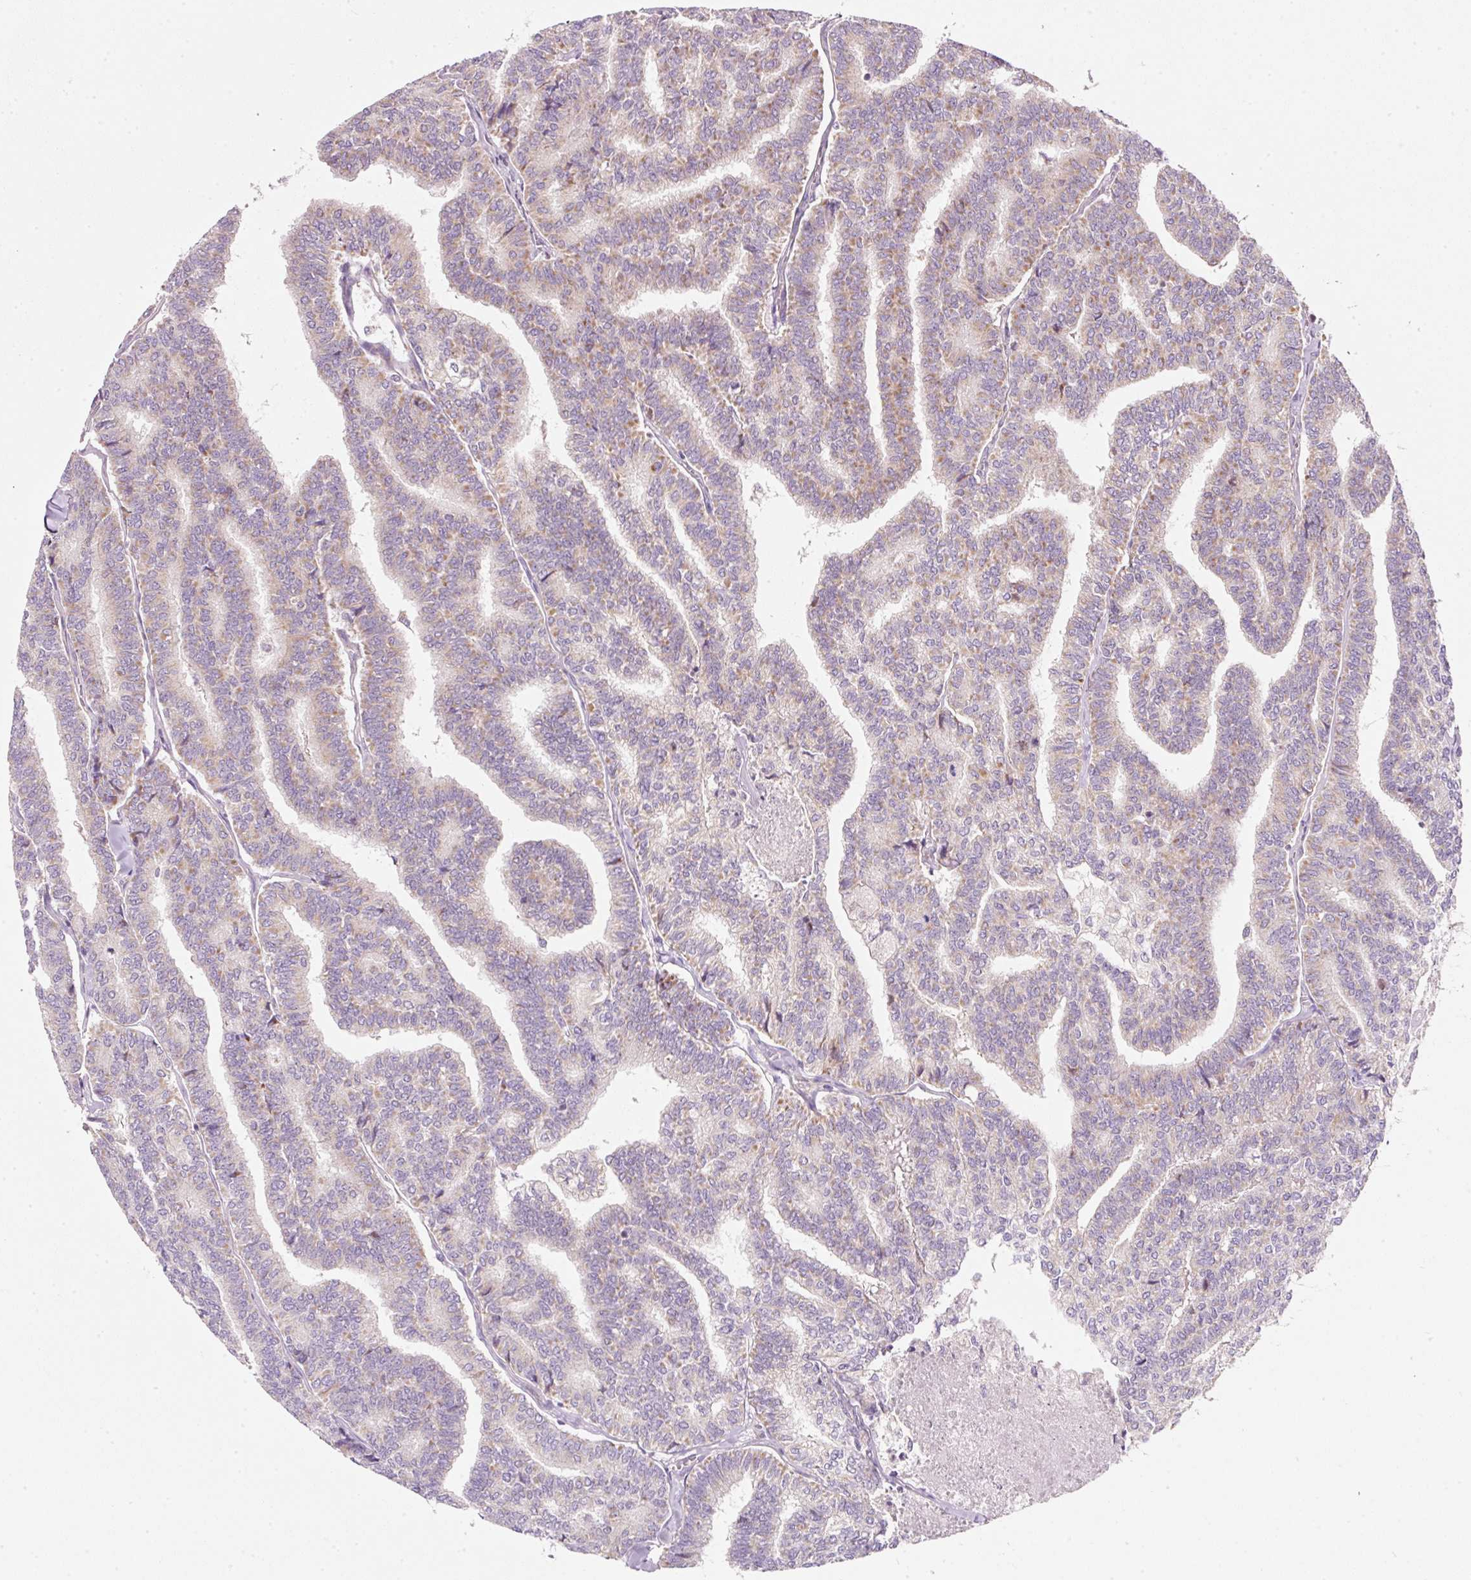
{"staining": {"intensity": "moderate", "quantity": "25%-75%", "location": "cytoplasmic/membranous"}, "tissue": "thyroid cancer", "cell_type": "Tumor cells", "image_type": "cancer", "snomed": [{"axis": "morphology", "description": "Papillary adenocarcinoma, NOS"}, {"axis": "topography", "description": "Thyroid gland"}], "caption": "Thyroid cancer stained with a protein marker demonstrates moderate staining in tumor cells.", "gene": "FAM78B", "patient": {"sex": "female", "age": 35}}